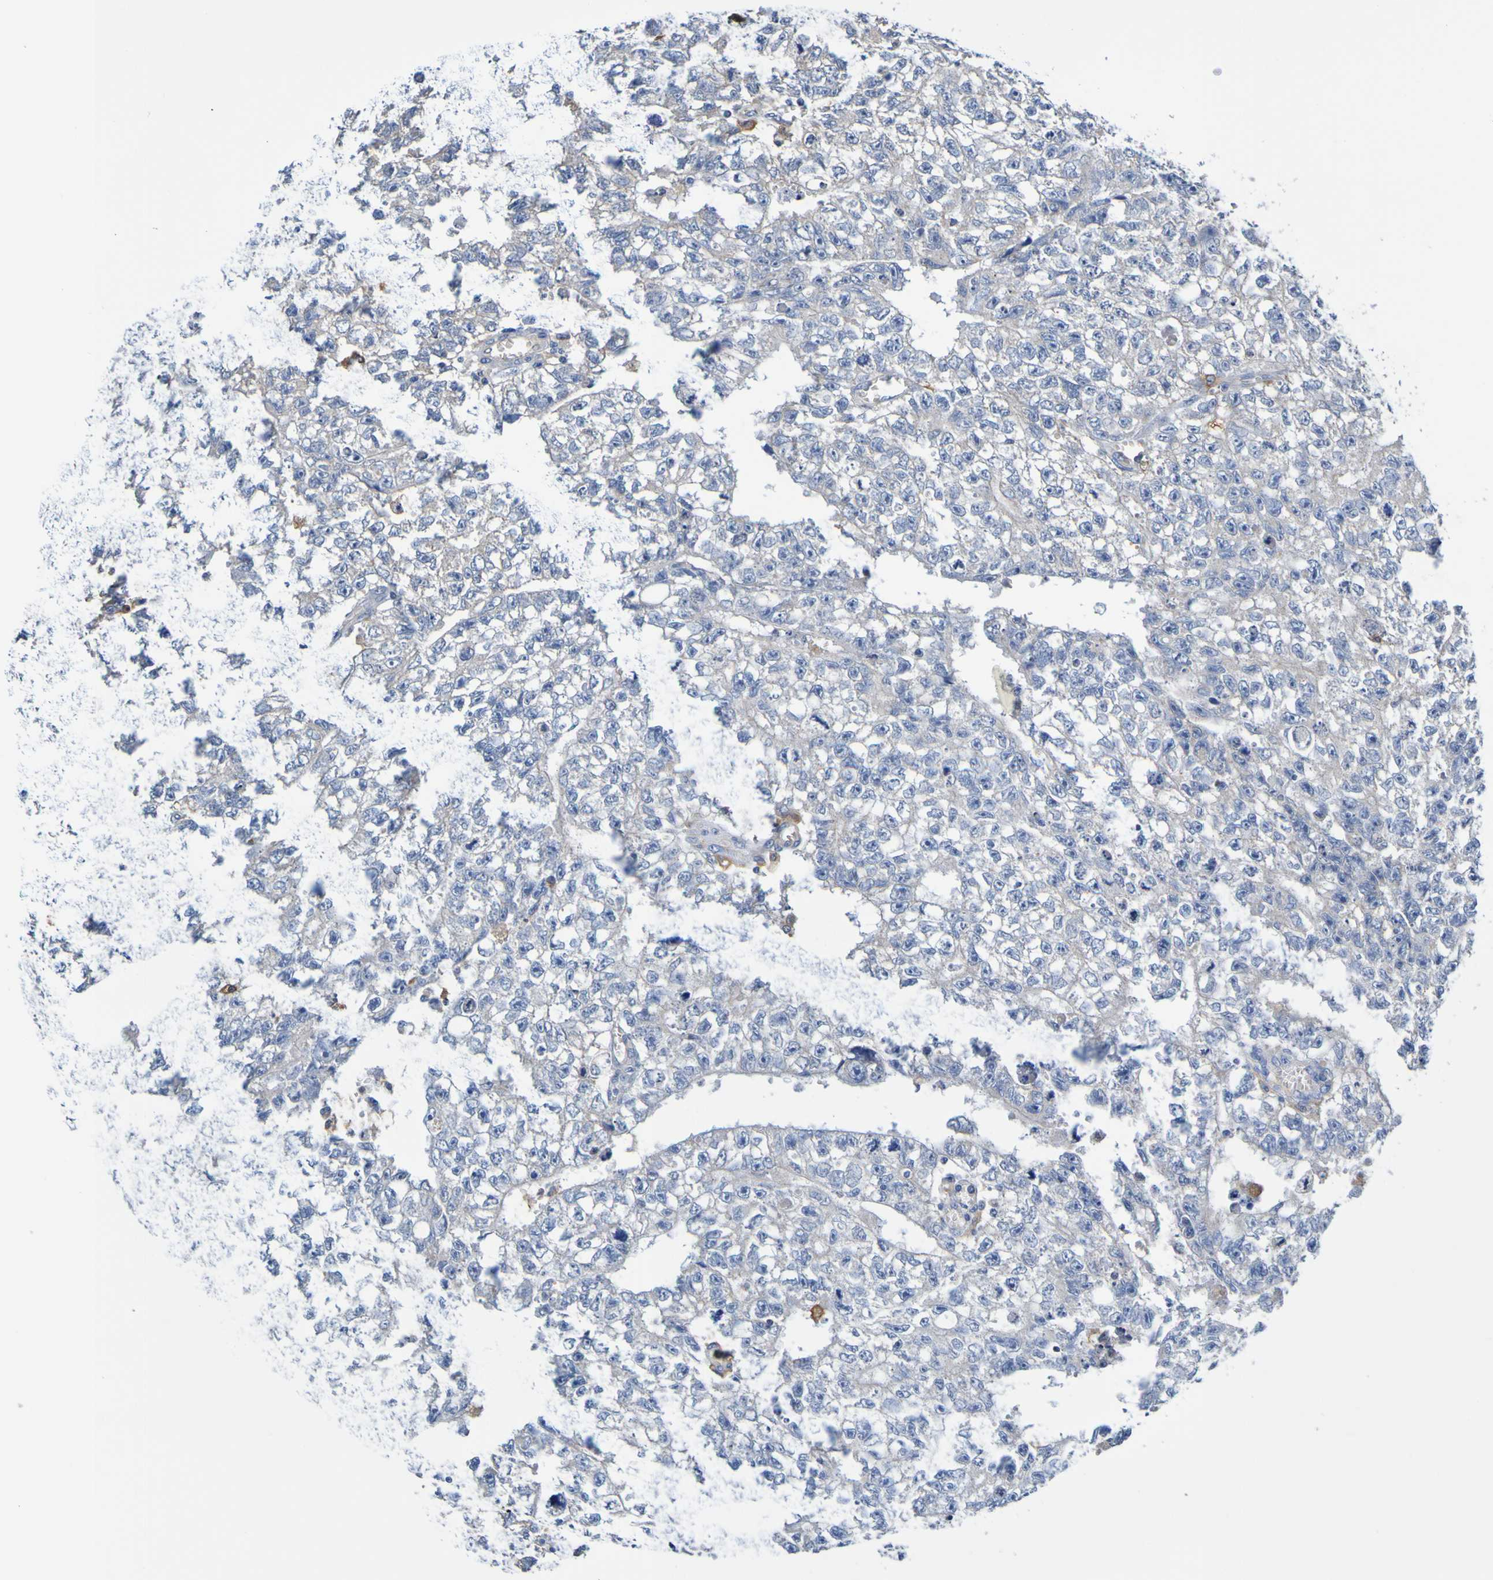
{"staining": {"intensity": "weak", "quantity": ">75%", "location": "cytoplasmic/membranous"}, "tissue": "testis cancer", "cell_type": "Tumor cells", "image_type": "cancer", "snomed": [{"axis": "morphology", "description": "Seminoma, NOS"}, {"axis": "morphology", "description": "Carcinoma, Embryonal, NOS"}, {"axis": "topography", "description": "Testis"}], "caption": "IHC (DAB (3,3'-diaminobenzidine)) staining of human testis cancer shows weak cytoplasmic/membranous protein positivity in approximately >75% of tumor cells.", "gene": "METAP2", "patient": {"sex": "male", "age": 38}}